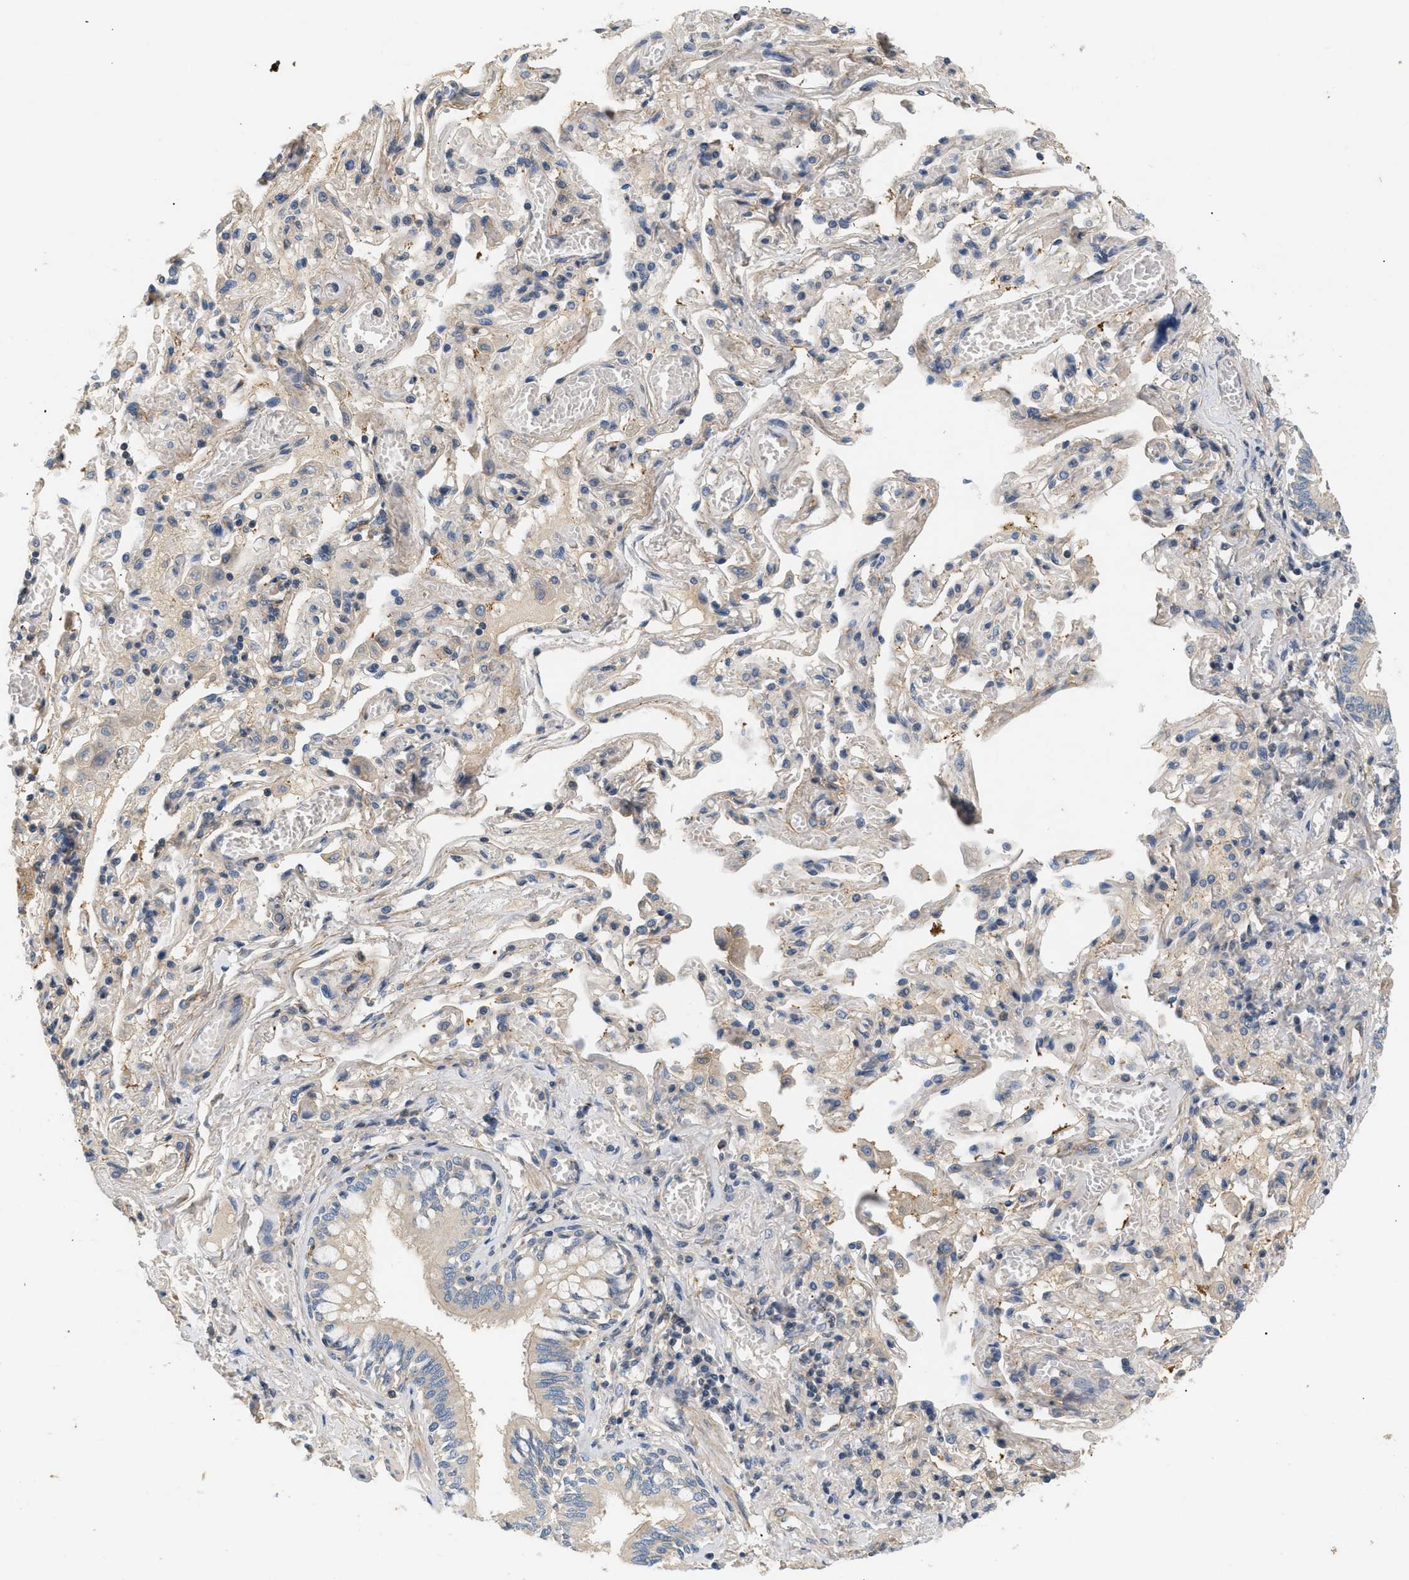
{"staining": {"intensity": "moderate", "quantity": "25%-75%", "location": "cytoplasmic/membranous"}, "tissue": "bronchus", "cell_type": "Respiratory epithelial cells", "image_type": "normal", "snomed": [{"axis": "morphology", "description": "Normal tissue, NOS"}, {"axis": "morphology", "description": "Inflammation, NOS"}, {"axis": "topography", "description": "Cartilage tissue"}, {"axis": "topography", "description": "Lung"}], "caption": "Bronchus stained with DAB immunohistochemistry demonstrates medium levels of moderate cytoplasmic/membranous staining in about 25%-75% of respiratory epithelial cells.", "gene": "FARS2", "patient": {"sex": "male", "age": 71}}